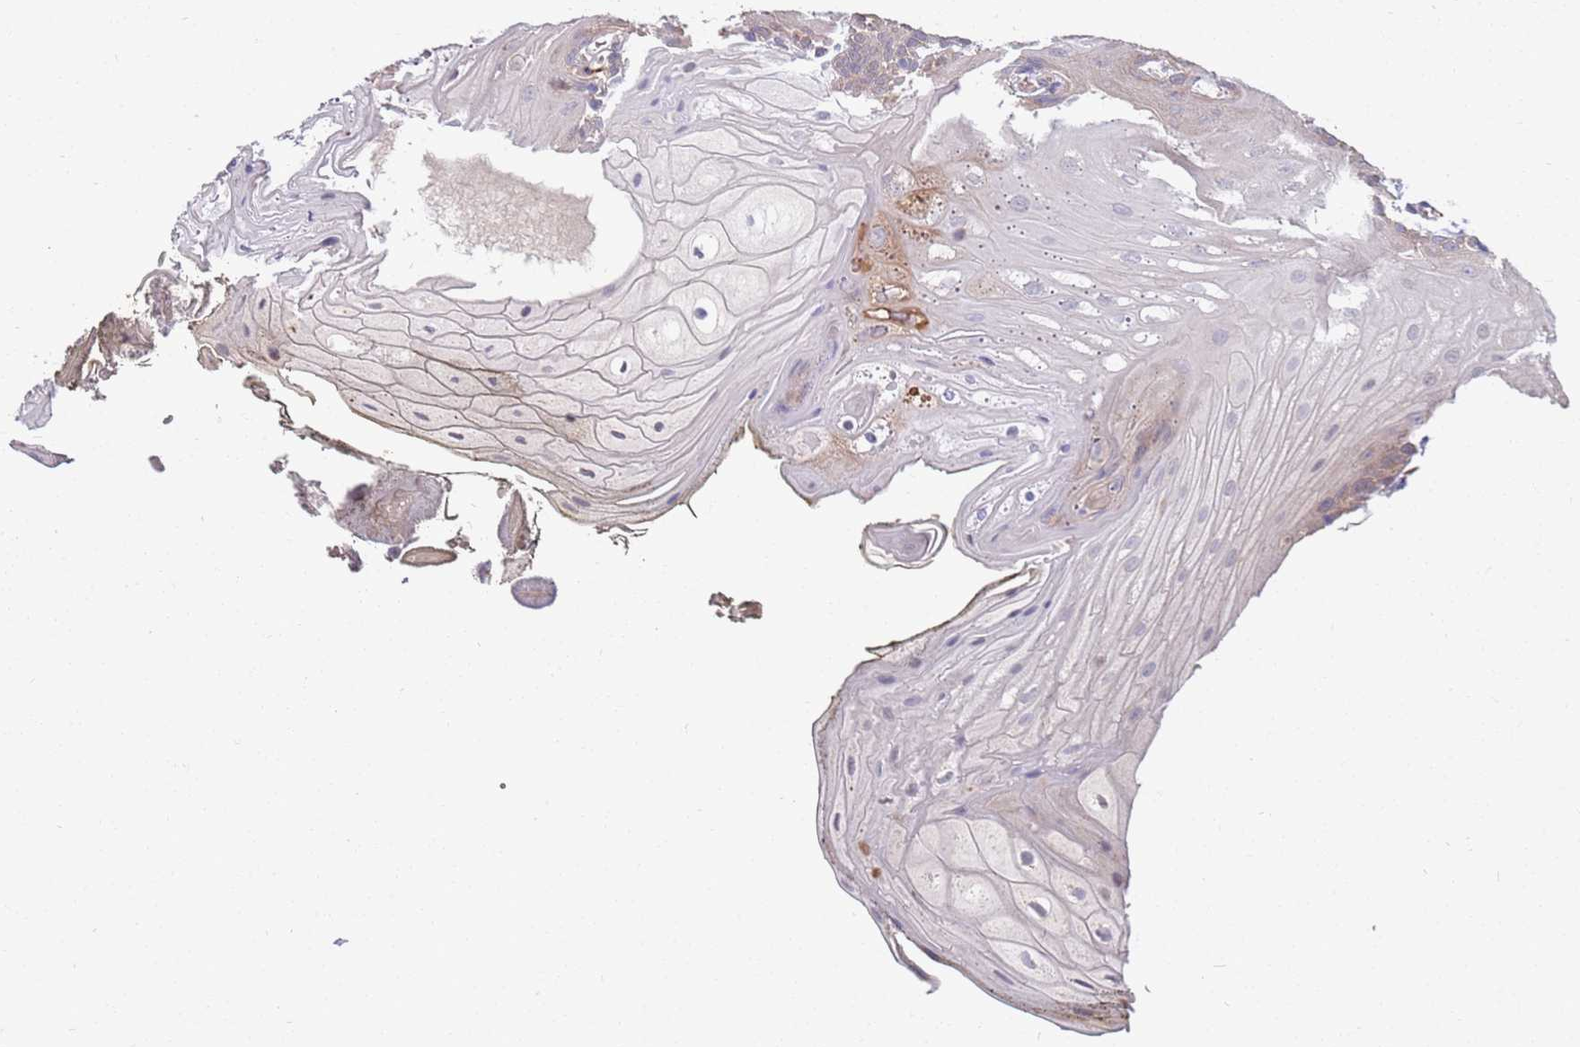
{"staining": {"intensity": "weak", "quantity": "<25%", "location": "cytoplasmic/membranous"}, "tissue": "oral mucosa", "cell_type": "Squamous epithelial cells", "image_type": "normal", "snomed": [{"axis": "morphology", "description": "Normal tissue, NOS"}, {"axis": "morphology", "description": "Squamous cell carcinoma, NOS"}, {"axis": "topography", "description": "Oral tissue"}, {"axis": "topography", "description": "Head-Neck"}], "caption": "This is an immunohistochemistry image of benign human oral mucosa. There is no staining in squamous epithelial cells.", "gene": "MARVELD2", "patient": {"sex": "female", "age": 81}}